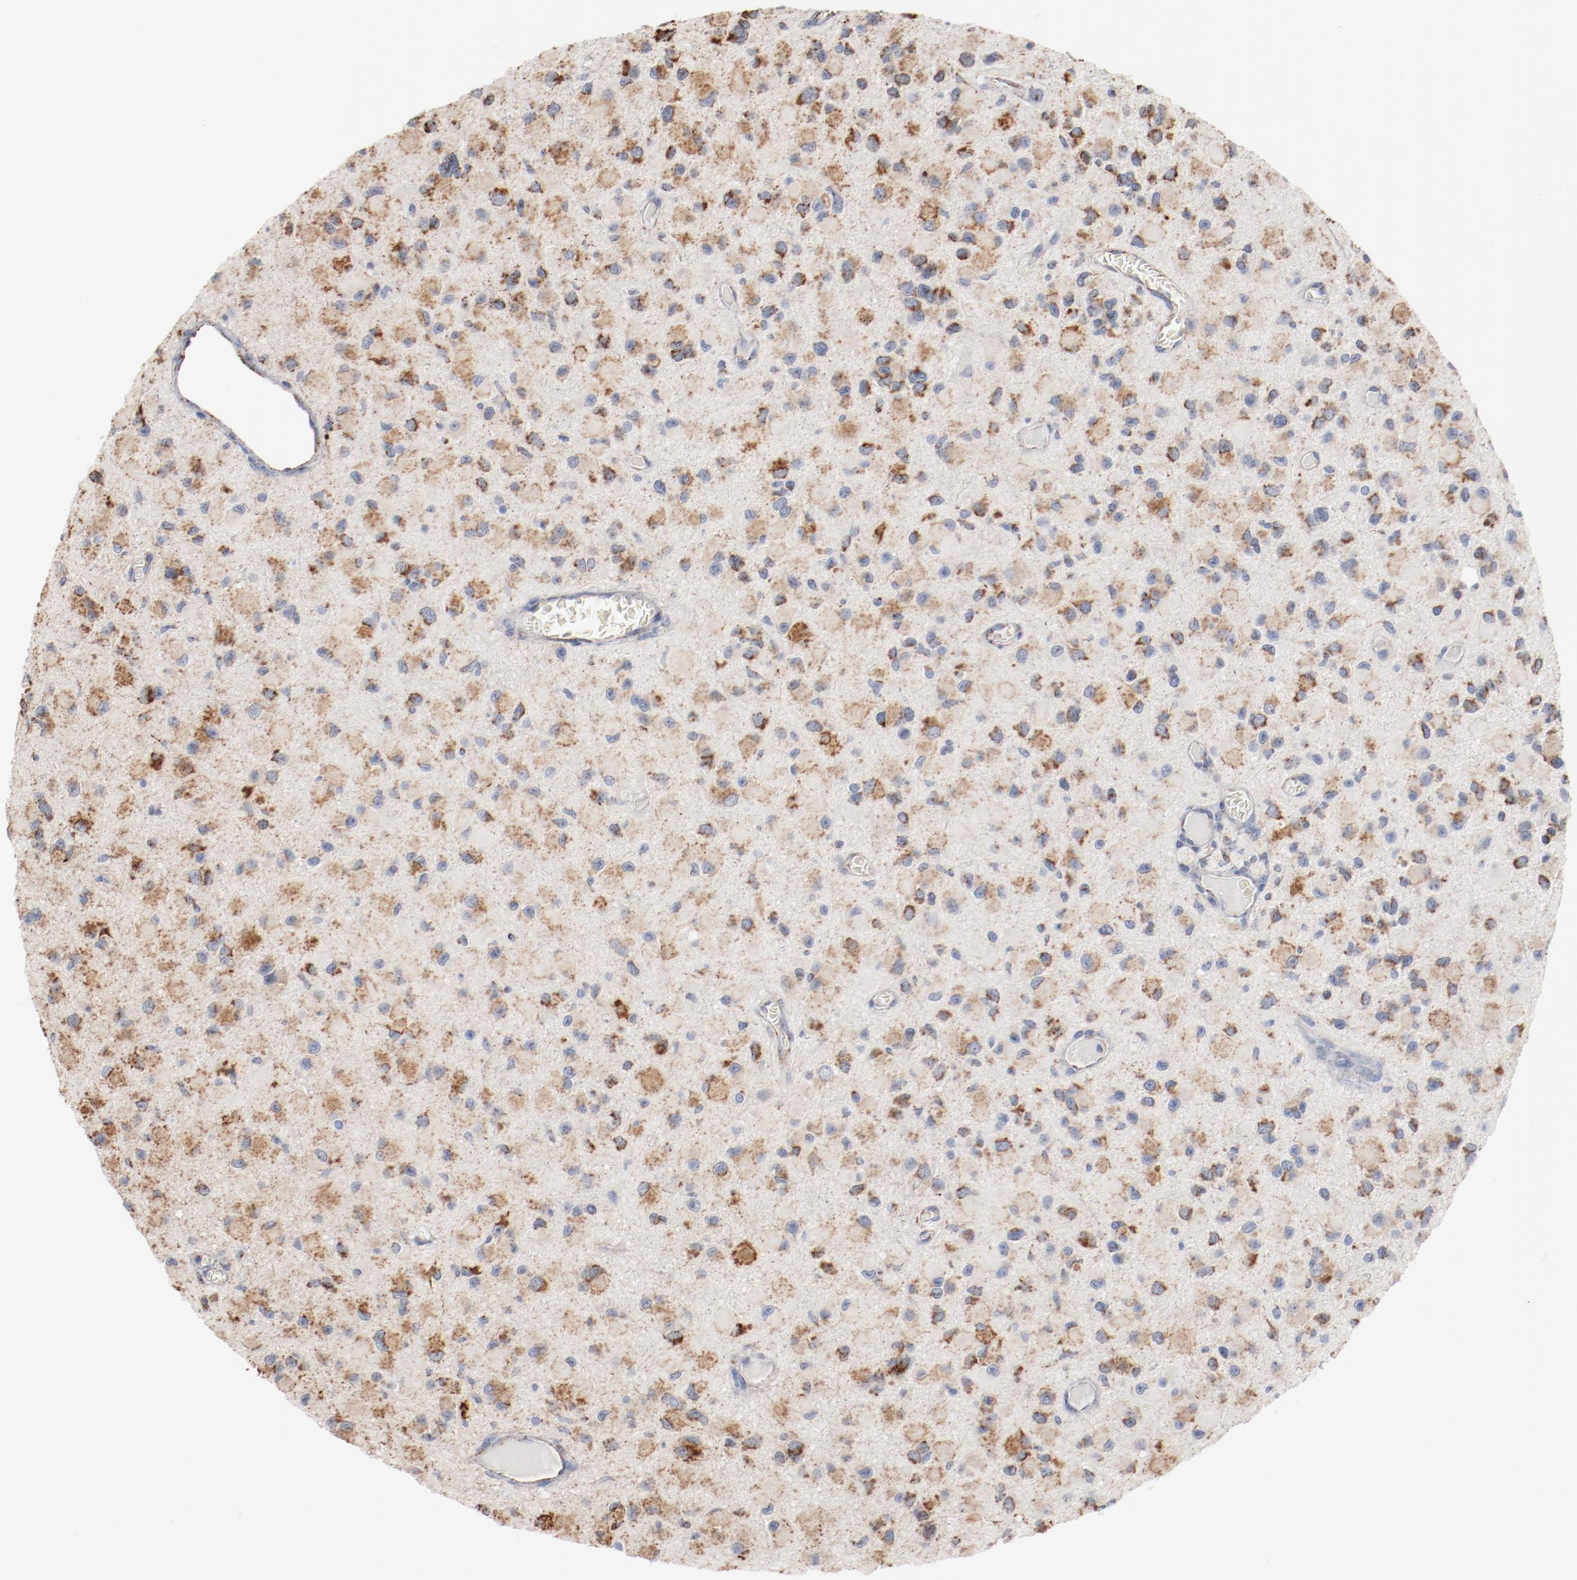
{"staining": {"intensity": "moderate", "quantity": ">75%", "location": "cytoplasmic/membranous"}, "tissue": "glioma", "cell_type": "Tumor cells", "image_type": "cancer", "snomed": [{"axis": "morphology", "description": "Glioma, malignant, Low grade"}, {"axis": "topography", "description": "Brain"}], "caption": "Human low-grade glioma (malignant) stained for a protein (brown) shows moderate cytoplasmic/membranous positive positivity in about >75% of tumor cells.", "gene": "NDUFS4", "patient": {"sex": "male", "age": 42}}